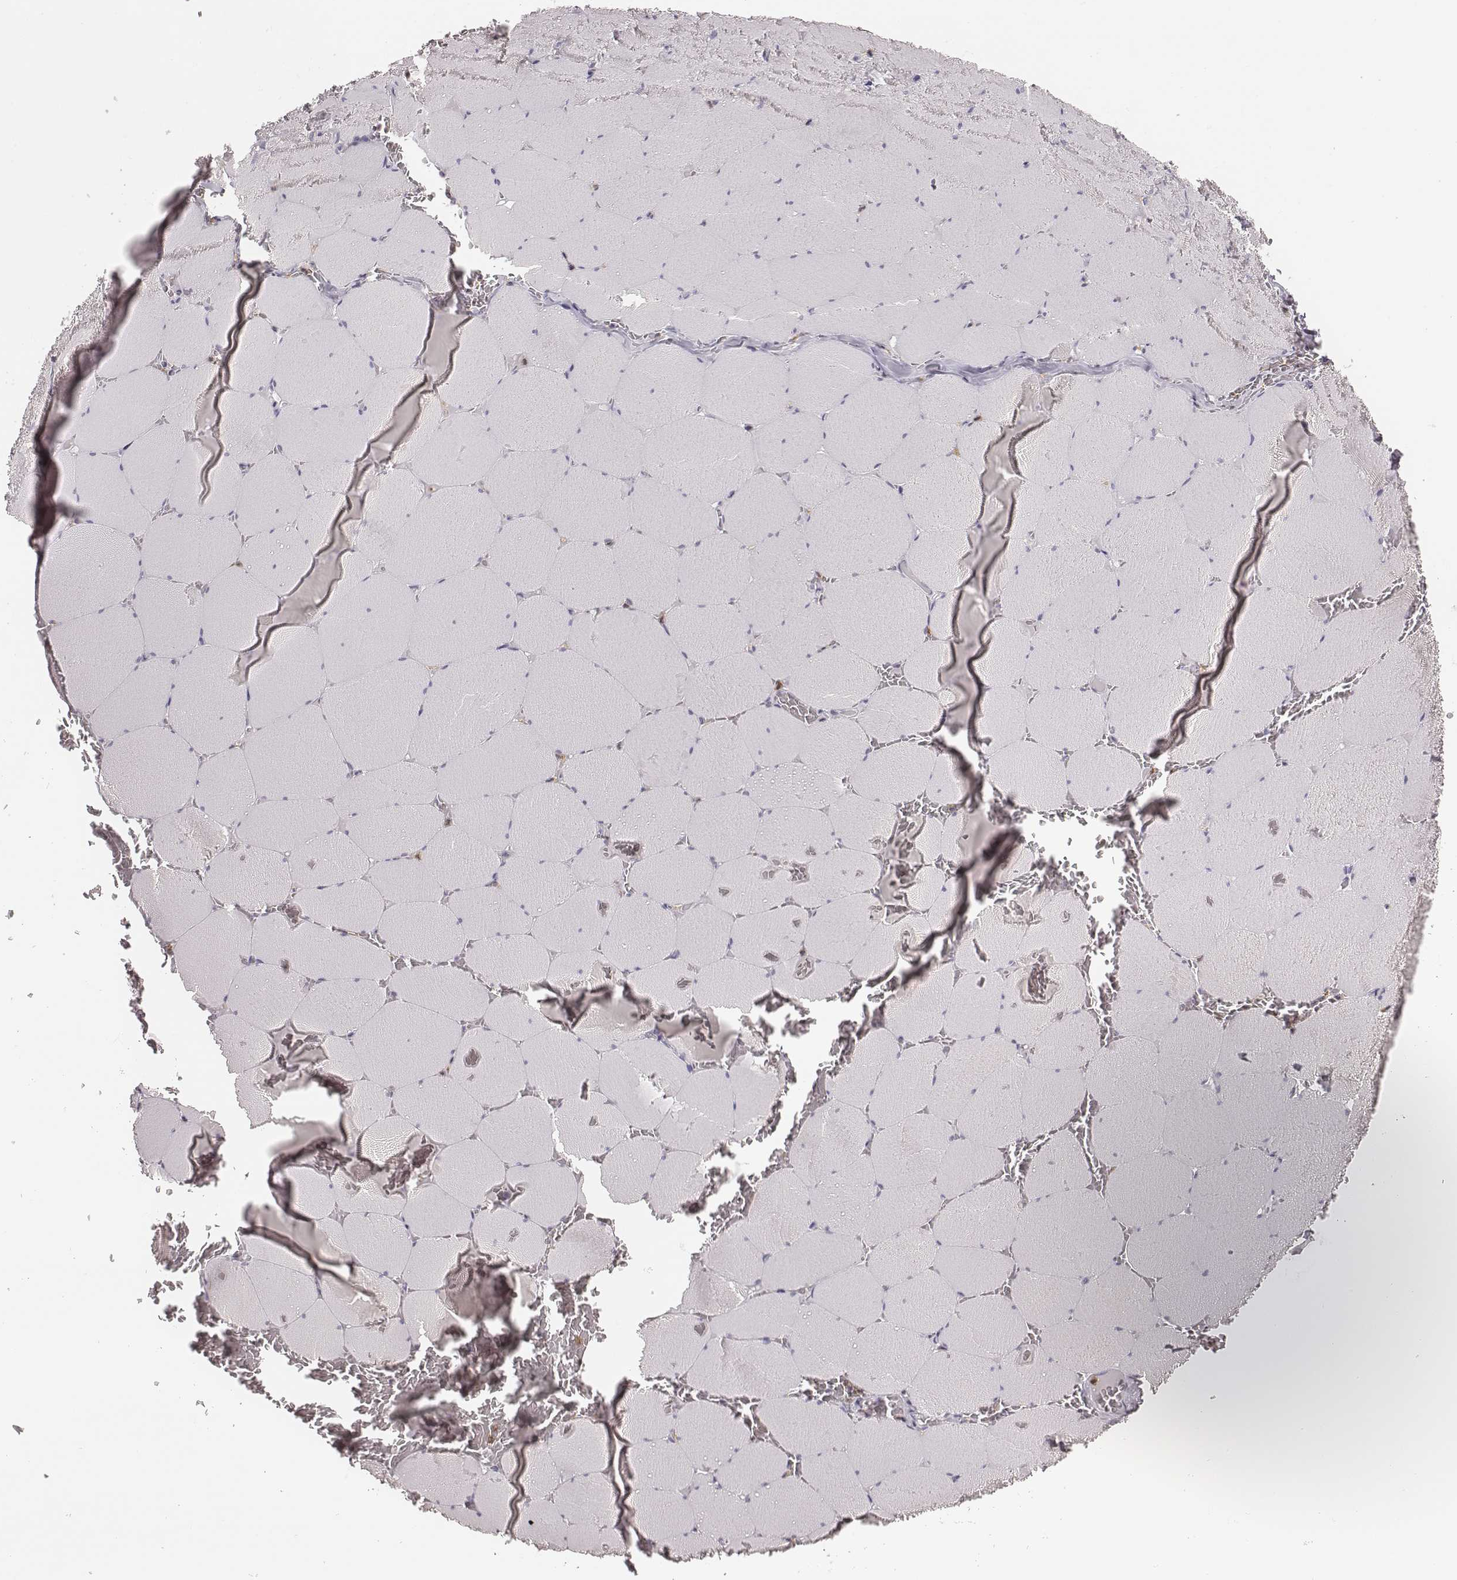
{"staining": {"intensity": "negative", "quantity": "none", "location": "none"}, "tissue": "skeletal muscle", "cell_type": "Myocytes", "image_type": "normal", "snomed": [{"axis": "morphology", "description": "Normal tissue, NOS"}, {"axis": "morphology", "description": "Malignant melanoma, Metastatic site"}, {"axis": "topography", "description": "Skeletal muscle"}], "caption": "Human skeletal muscle stained for a protein using immunohistochemistry (IHC) shows no expression in myocytes.", "gene": "ADAM7", "patient": {"sex": "male", "age": 50}}